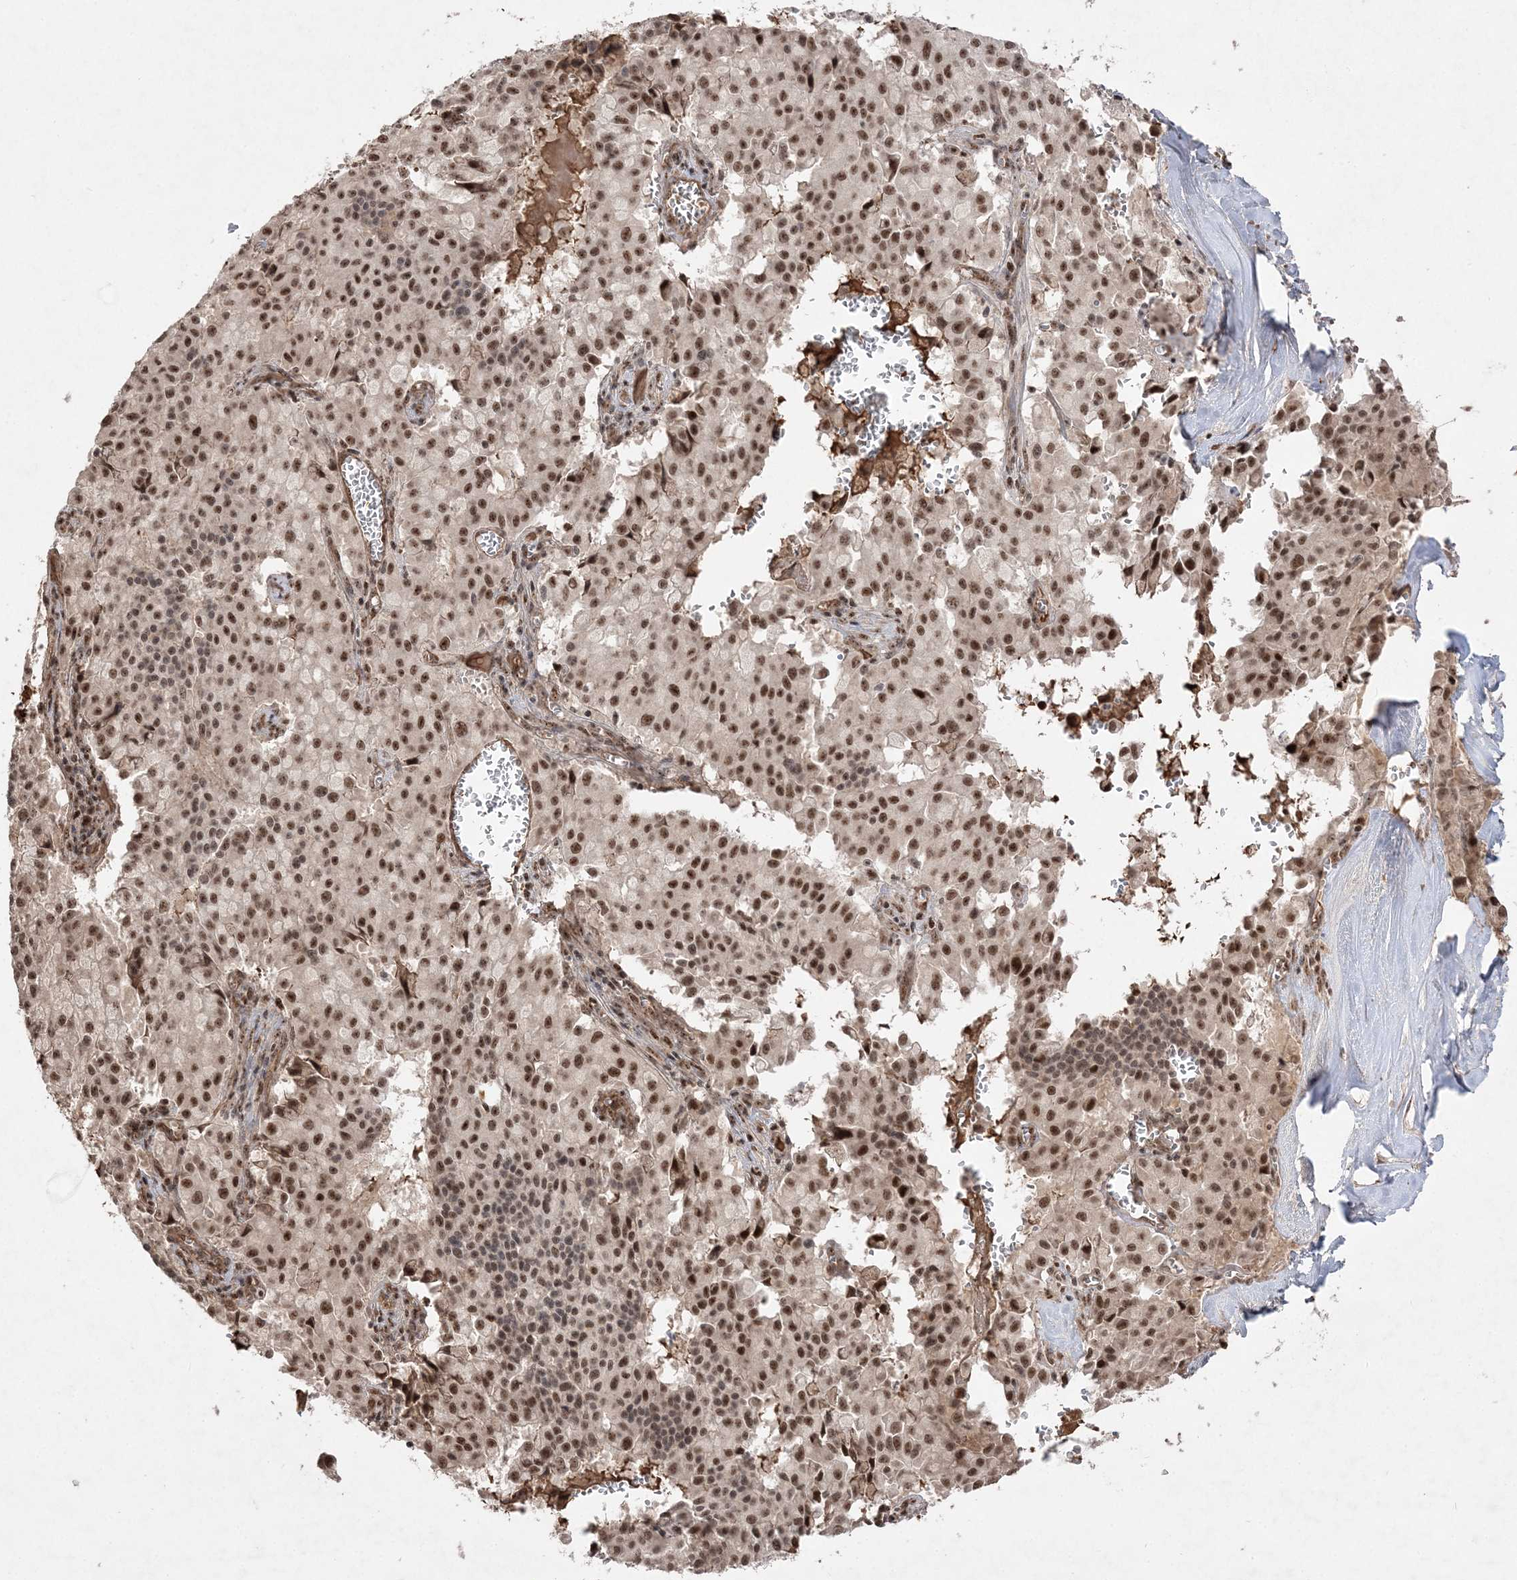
{"staining": {"intensity": "strong", "quantity": ">75%", "location": "nuclear"}, "tissue": "pancreatic cancer", "cell_type": "Tumor cells", "image_type": "cancer", "snomed": [{"axis": "morphology", "description": "Adenocarcinoma, NOS"}, {"axis": "topography", "description": "Pancreas"}], "caption": "Pancreatic adenocarcinoma stained with DAB (3,3'-diaminobenzidine) immunohistochemistry (IHC) exhibits high levels of strong nuclear positivity in about >75% of tumor cells.", "gene": "RBM17", "patient": {"sex": "male", "age": 65}}